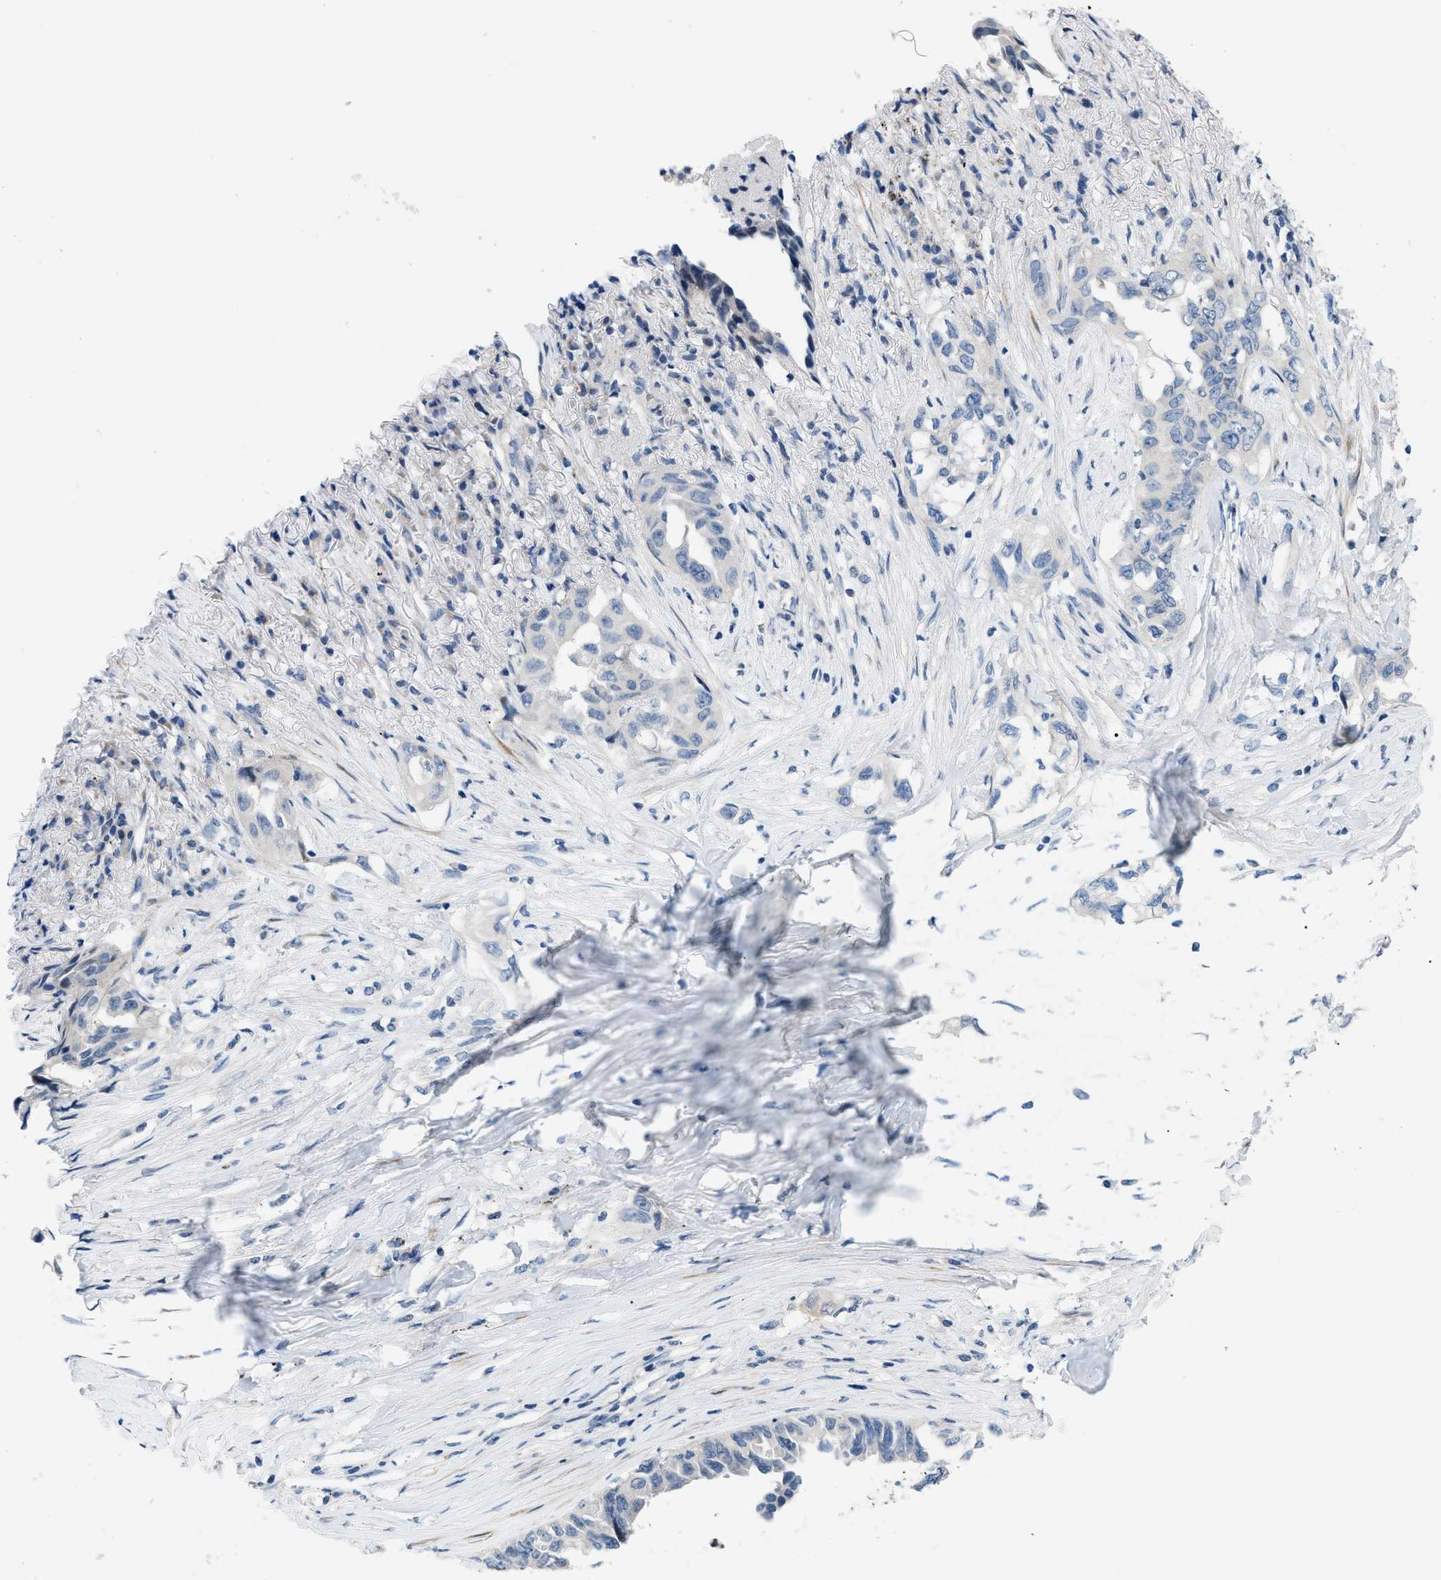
{"staining": {"intensity": "negative", "quantity": "none", "location": "none"}, "tissue": "lung cancer", "cell_type": "Tumor cells", "image_type": "cancer", "snomed": [{"axis": "morphology", "description": "Adenocarcinoma, NOS"}, {"axis": "topography", "description": "Lung"}], "caption": "This micrograph is of adenocarcinoma (lung) stained with immunohistochemistry (IHC) to label a protein in brown with the nuclei are counter-stained blue. There is no staining in tumor cells. The staining is performed using DAB (3,3'-diaminobenzidine) brown chromogen with nuclei counter-stained in using hematoxylin.", "gene": "FDCSP", "patient": {"sex": "female", "age": 51}}